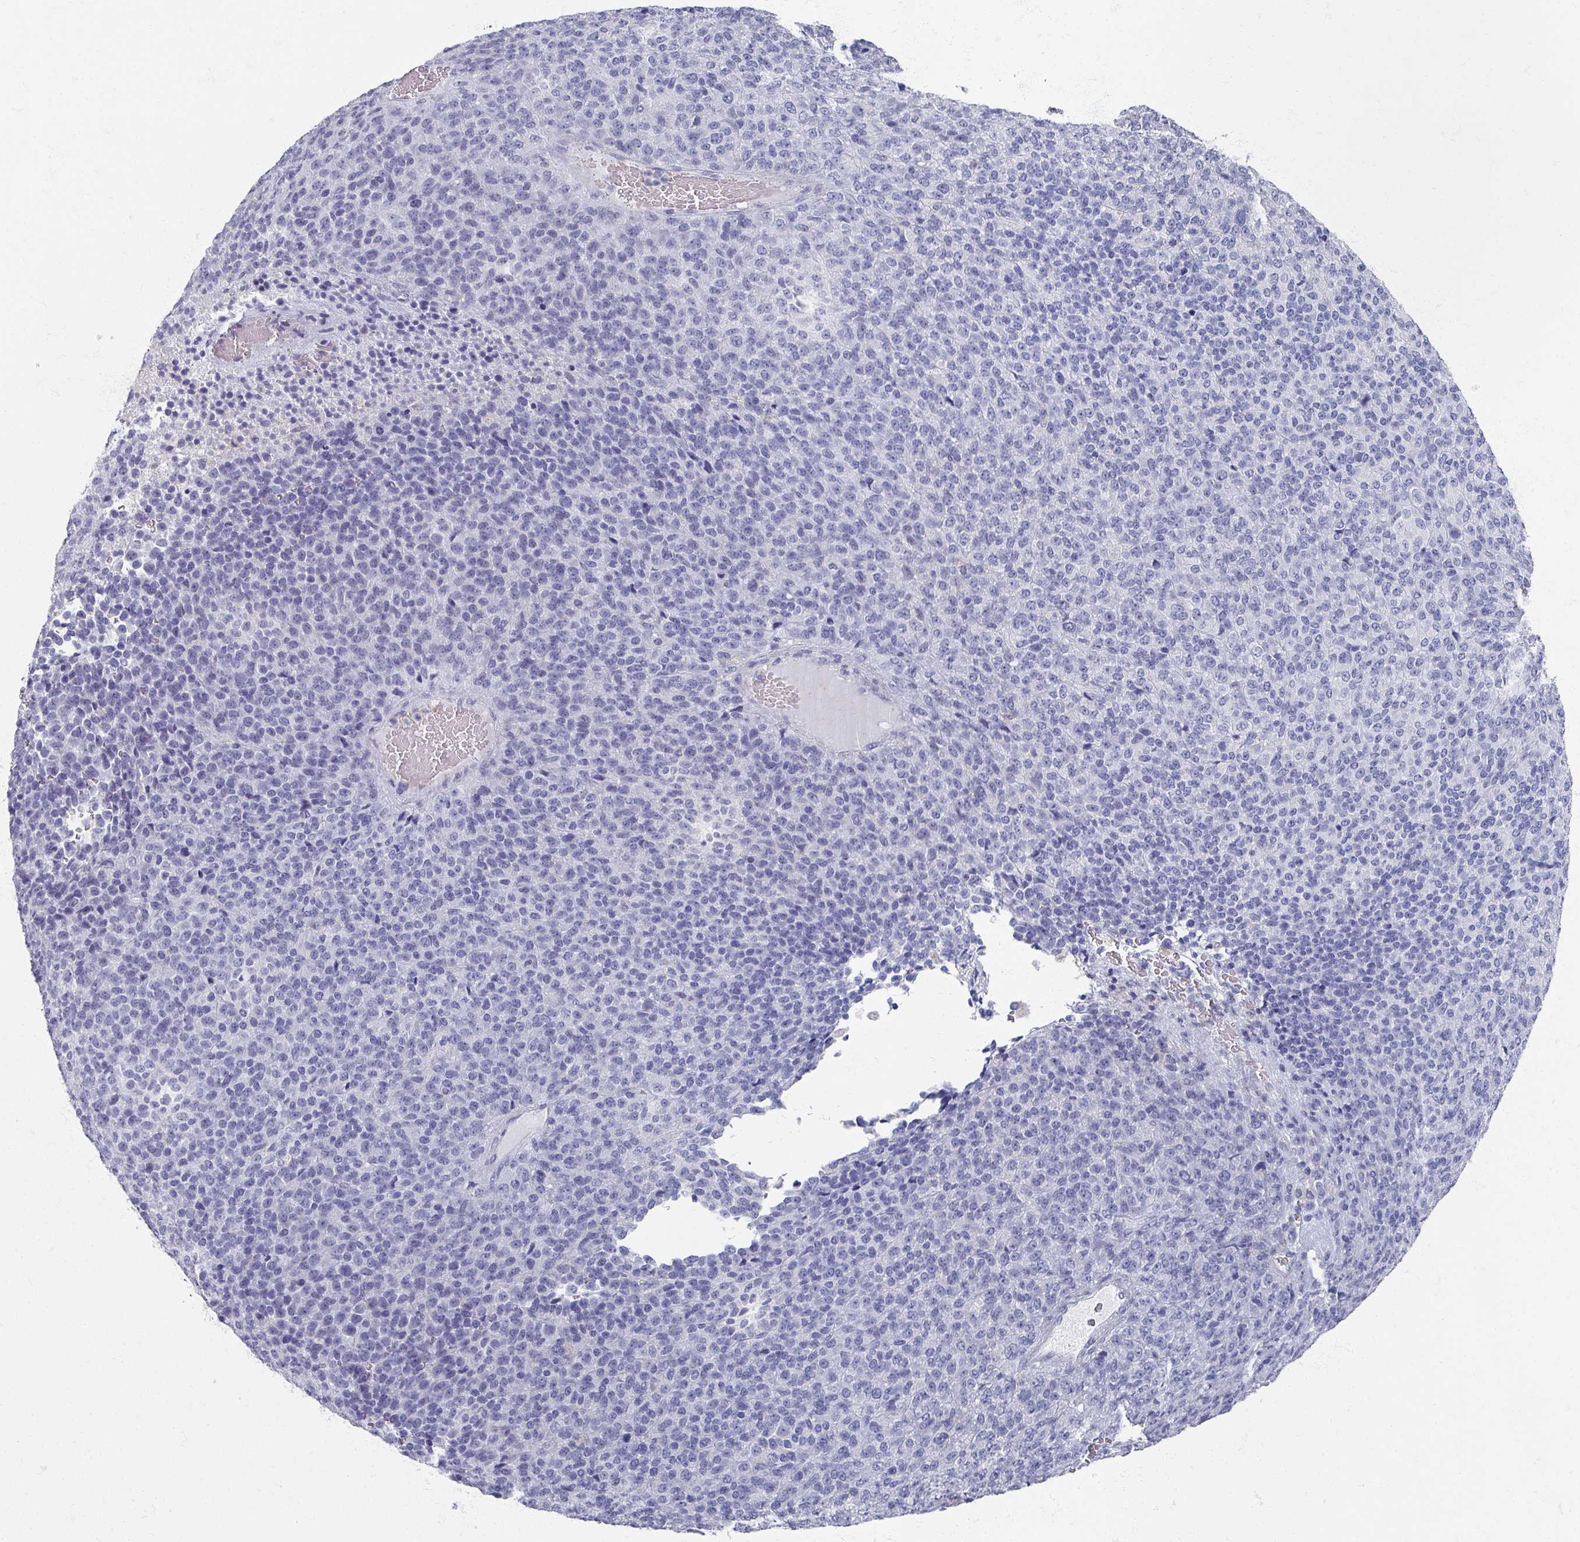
{"staining": {"intensity": "negative", "quantity": "none", "location": "none"}, "tissue": "melanoma", "cell_type": "Tumor cells", "image_type": "cancer", "snomed": [{"axis": "morphology", "description": "Malignant melanoma, Metastatic site"}, {"axis": "topography", "description": "Brain"}], "caption": "An image of human melanoma is negative for staining in tumor cells.", "gene": "OMG", "patient": {"sex": "female", "age": 56}}